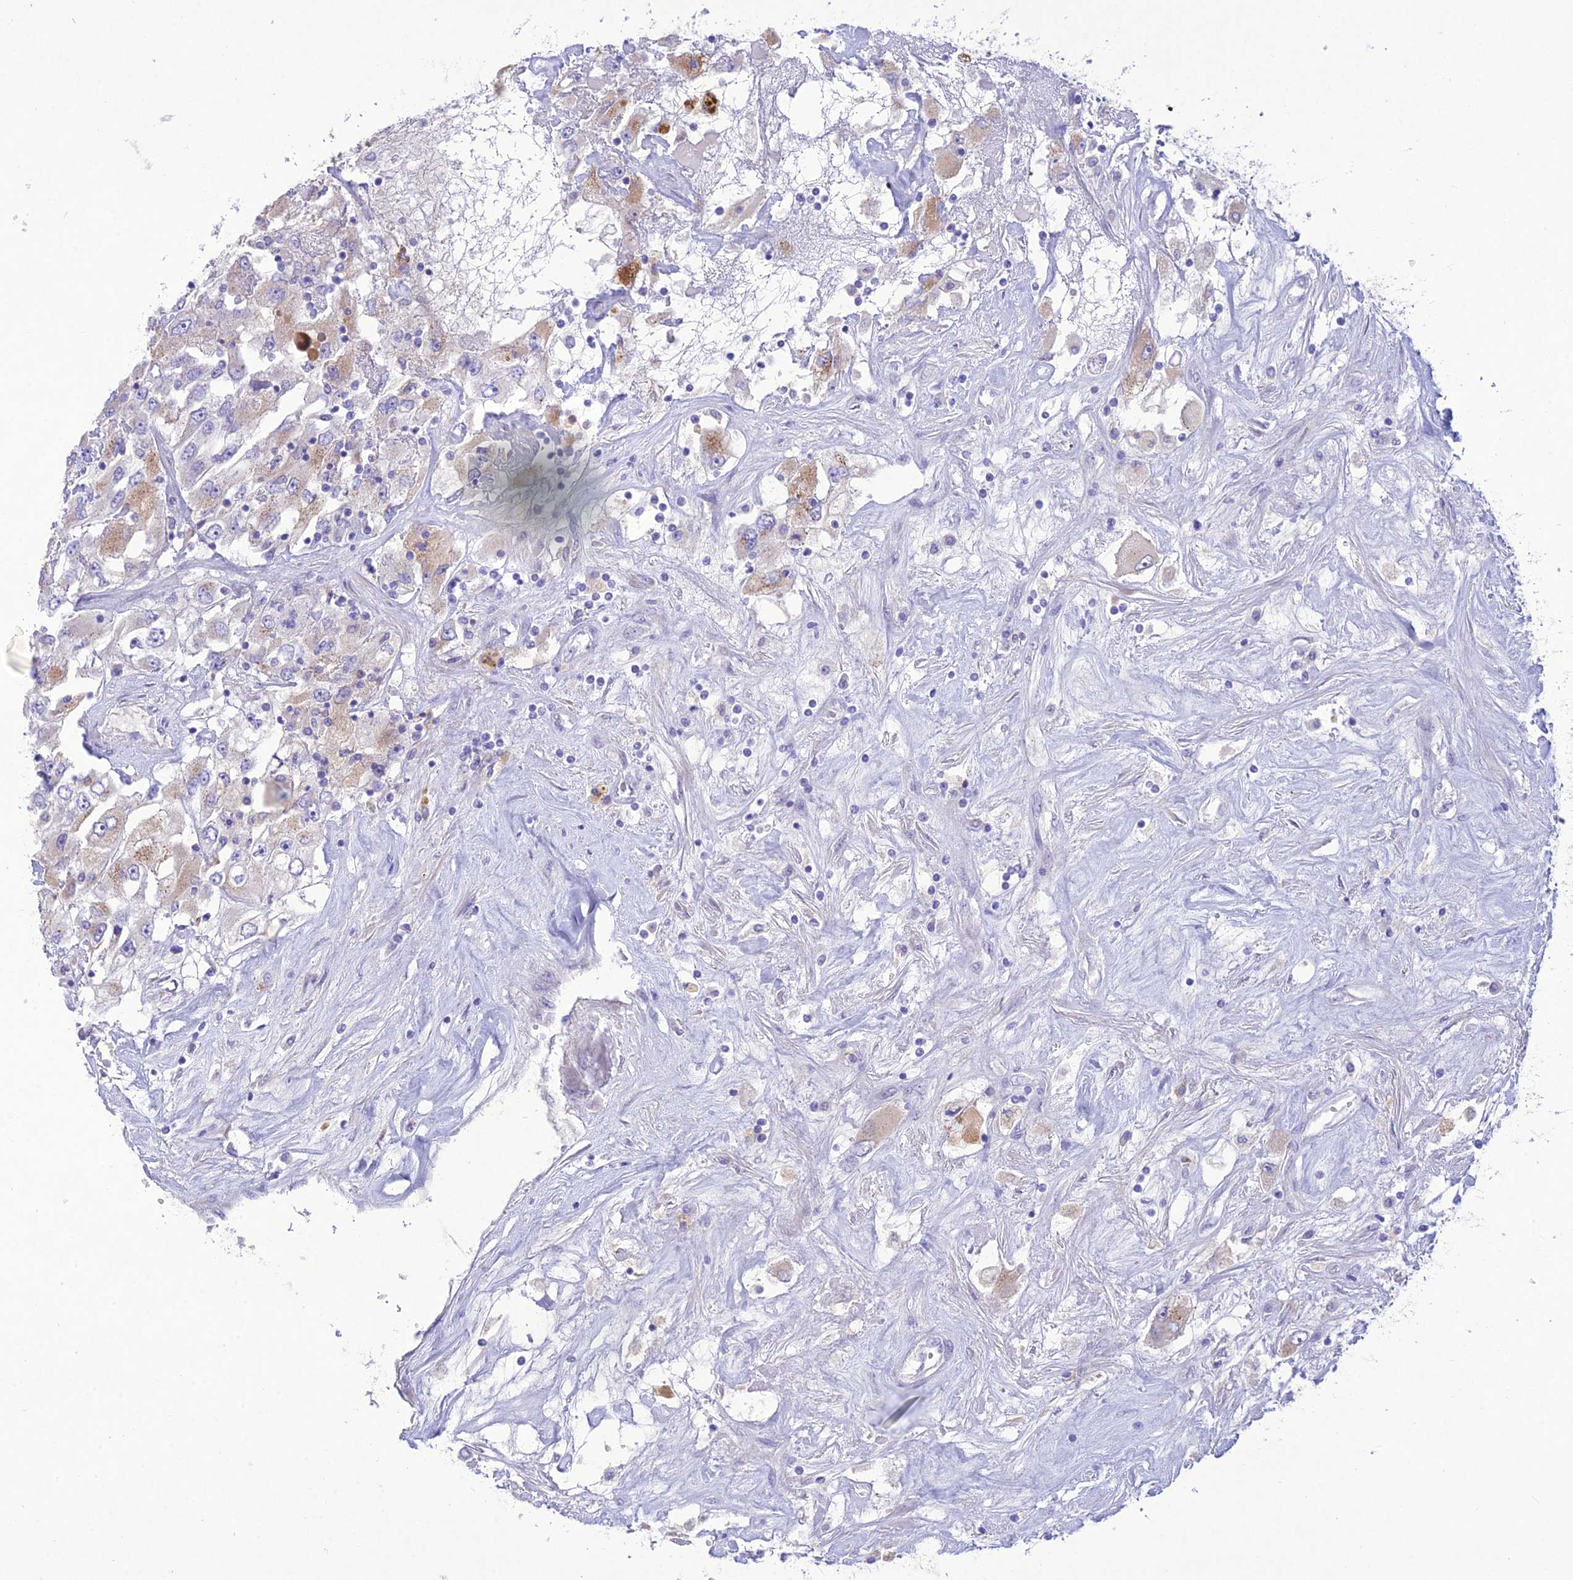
{"staining": {"intensity": "weak", "quantity": "25%-75%", "location": "cytoplasmic/membranous"}, "tissue": "renal cancer", "cell_type": "Tumor cells", "image_type": "cancer", "snomed": [{"axis": "morphology", "description": "Adenocarcinoma, NOS"}, {"axis": "topography", "description": "Kidney"}], "caption": "Immunohistochemical staining of adenocarcinoma (renal) demonstrates low levels of weak cytoplasmic/membranous protein staining in approximately 25%-75% of tumor cells.", "gene": "SLC13A5", "patient": {"sex": "female", "age": 52}}